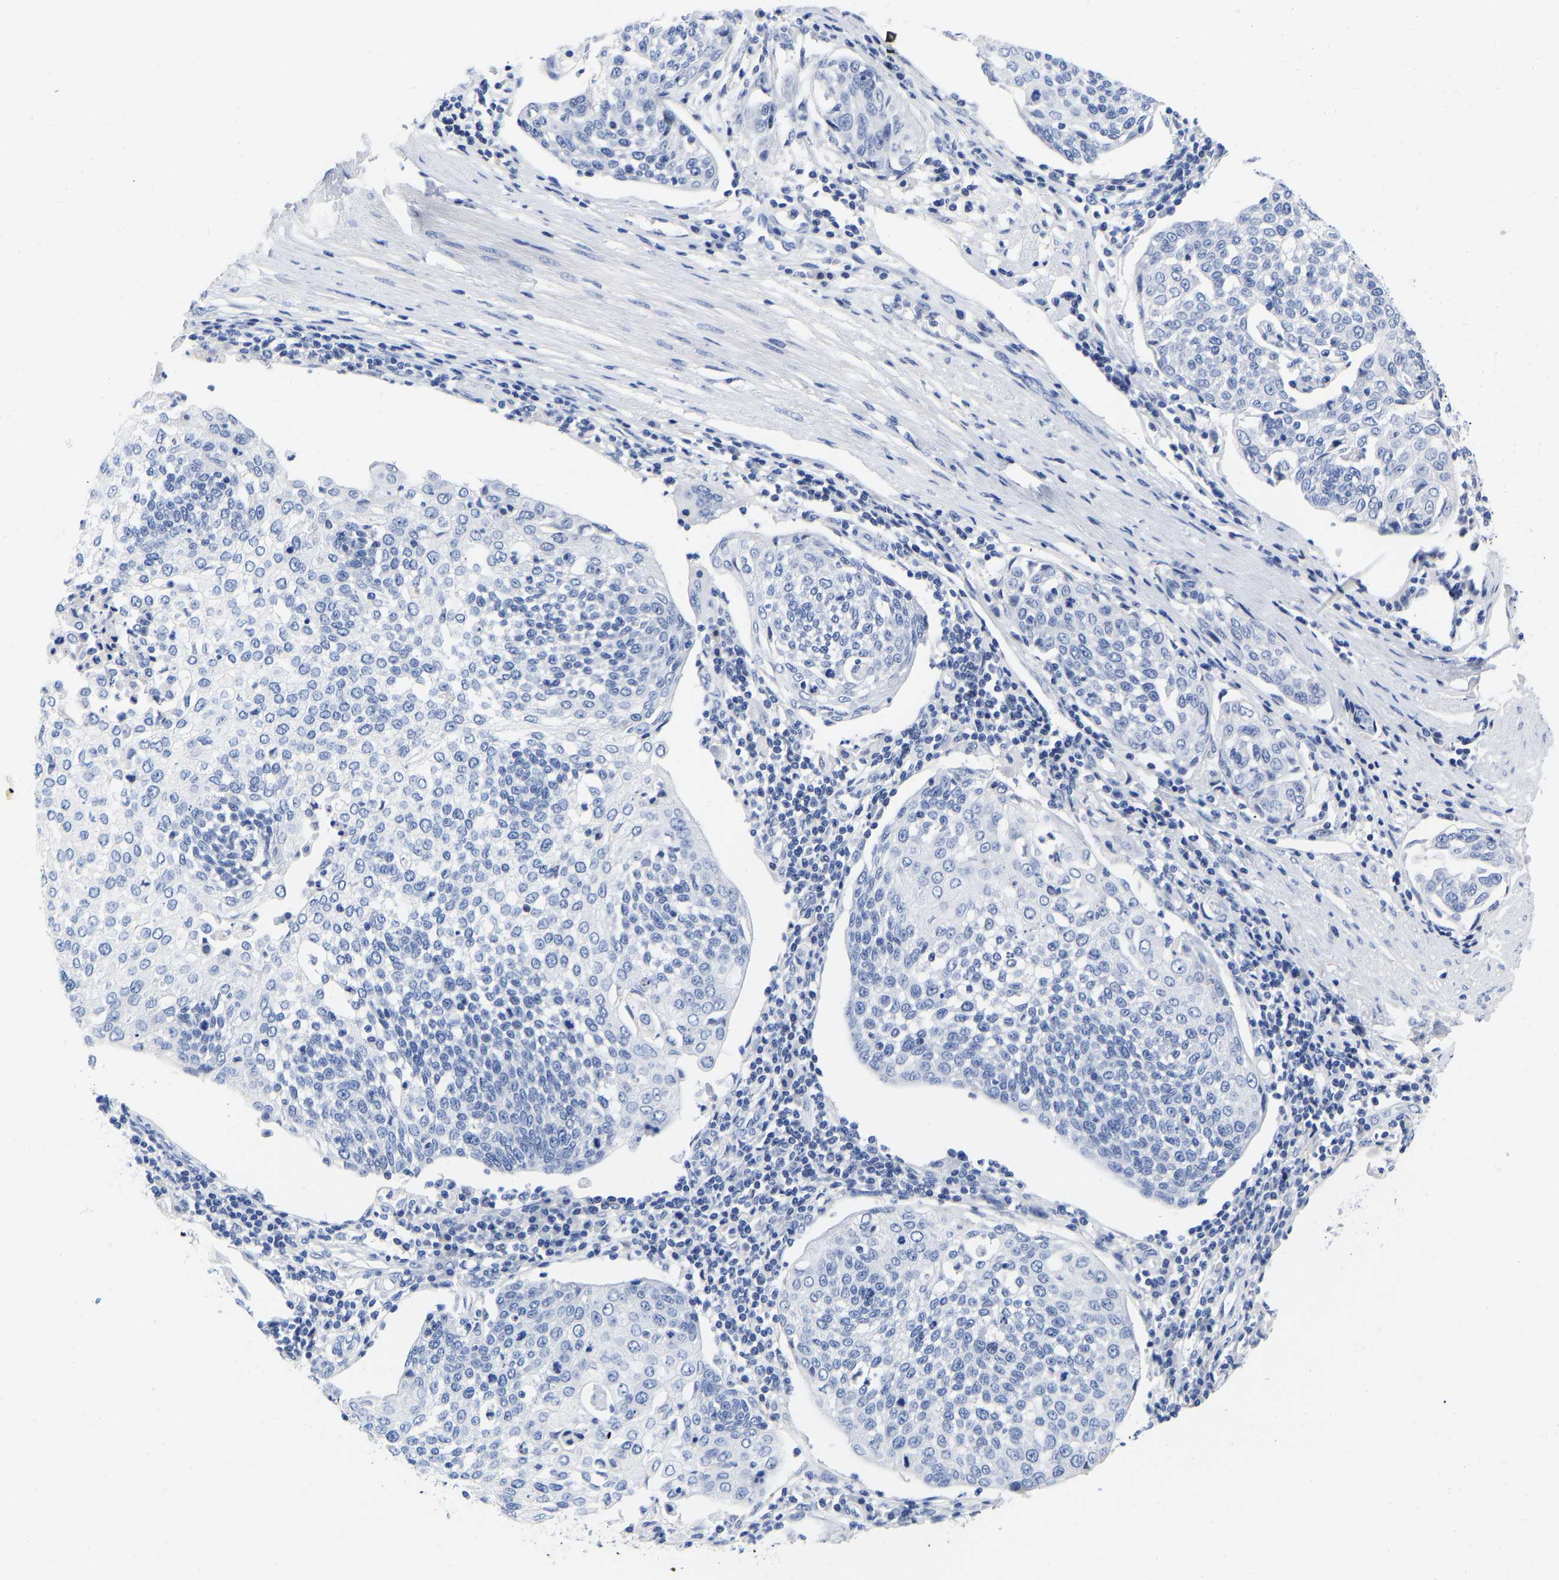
{"staining": {"intensity": "negative", "quantity": "none", "location": "none"}, "tissue": "cervical cancer", "cell_type": "Tumor cells", "image_type": "cancer", "snomed": [{"axis": "morphology", "description": "Squamous cell carcinoma, NOS"}, {"axis": "topography", "description": "Cervix"}], "caption": "The photomicrograph demonstrates no significant expression in tumor cells of cervical squamous cell carcinoma.", "gene": "GPA33", "patient": {"sex": "female", "age": 34}}